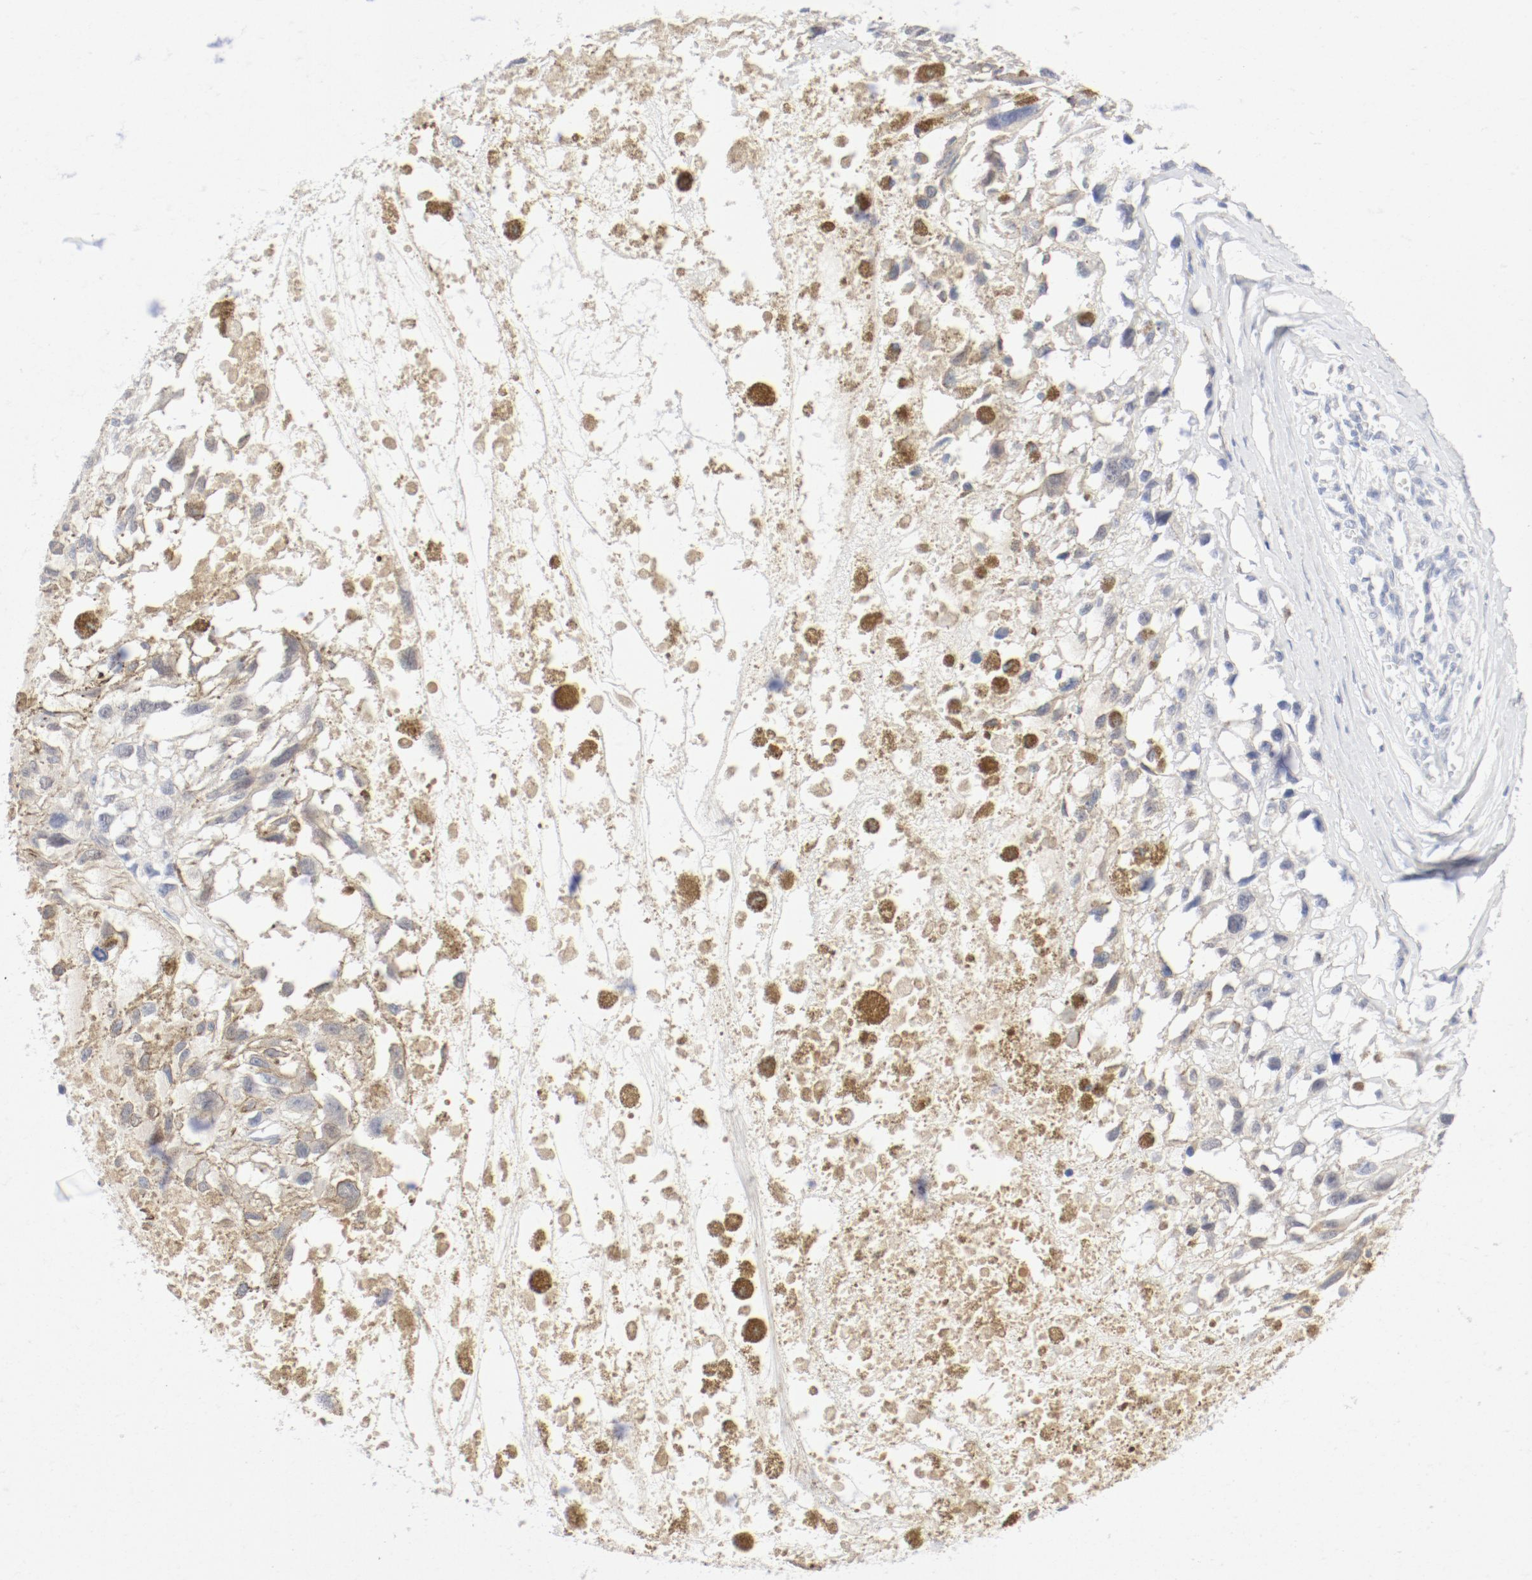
{"staining": {"intensity": "negative", "quantity": "none", "location": "none"}, "tissue": "melanoma", "cell_type": "Tumor cells", "image_type": "cancer", "snomed": [{"axis": "morphology", "description": "Malignant melanoma, Metastatic site"}, {"axis": "topography", "description": "Lymph node"}], "caption": "Malignant melanoma (metastatic site) stained for a protein using immunohistochemistry reveals no expression tumor cells.", "gene": "PGM1", "patient": {"sex": "male", "age": 59}}